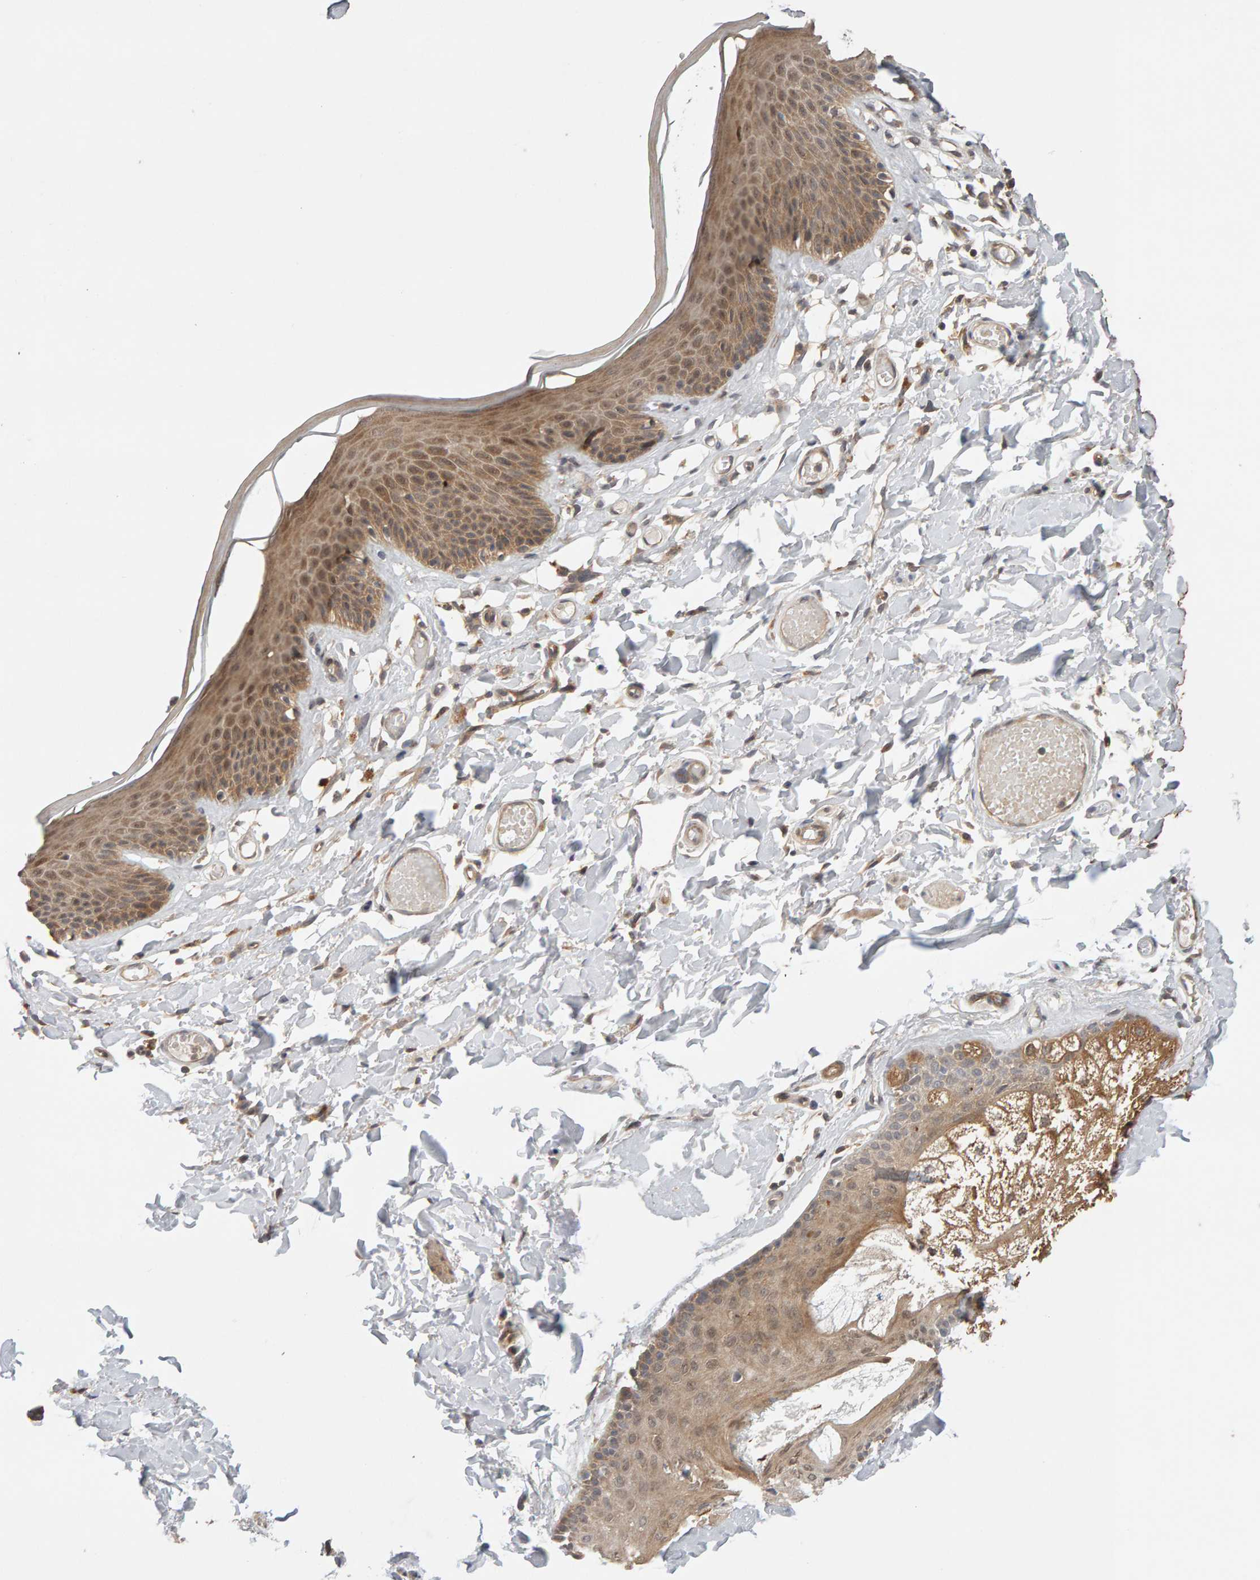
{"staining": {"intensity": "moderate", "quantity": ">75%", "location": "cytoplasmic/membranous"}, "tissue": "skin", "cell_type": "Epidermal cells", "image_type": "normal", "snomed": [{"axis": "morphology", "description": "Normal tissue, NOS"}, {"axis": "topography", "description": "Vulva"}], "caption": "Immunohistochemical staining of unremarkable skin shows >75% levels of moderate cytoplasmic/membranous protein staining in approximately >75% of epidermal cells. The staining was performed using DAB to visualize the protein expression in brown, while the nuclei were stained in blue with hematoxylin (Magnification: 20x).", "gene": "DNAJC7", "patient": {"sex": "female", "age": 73}}